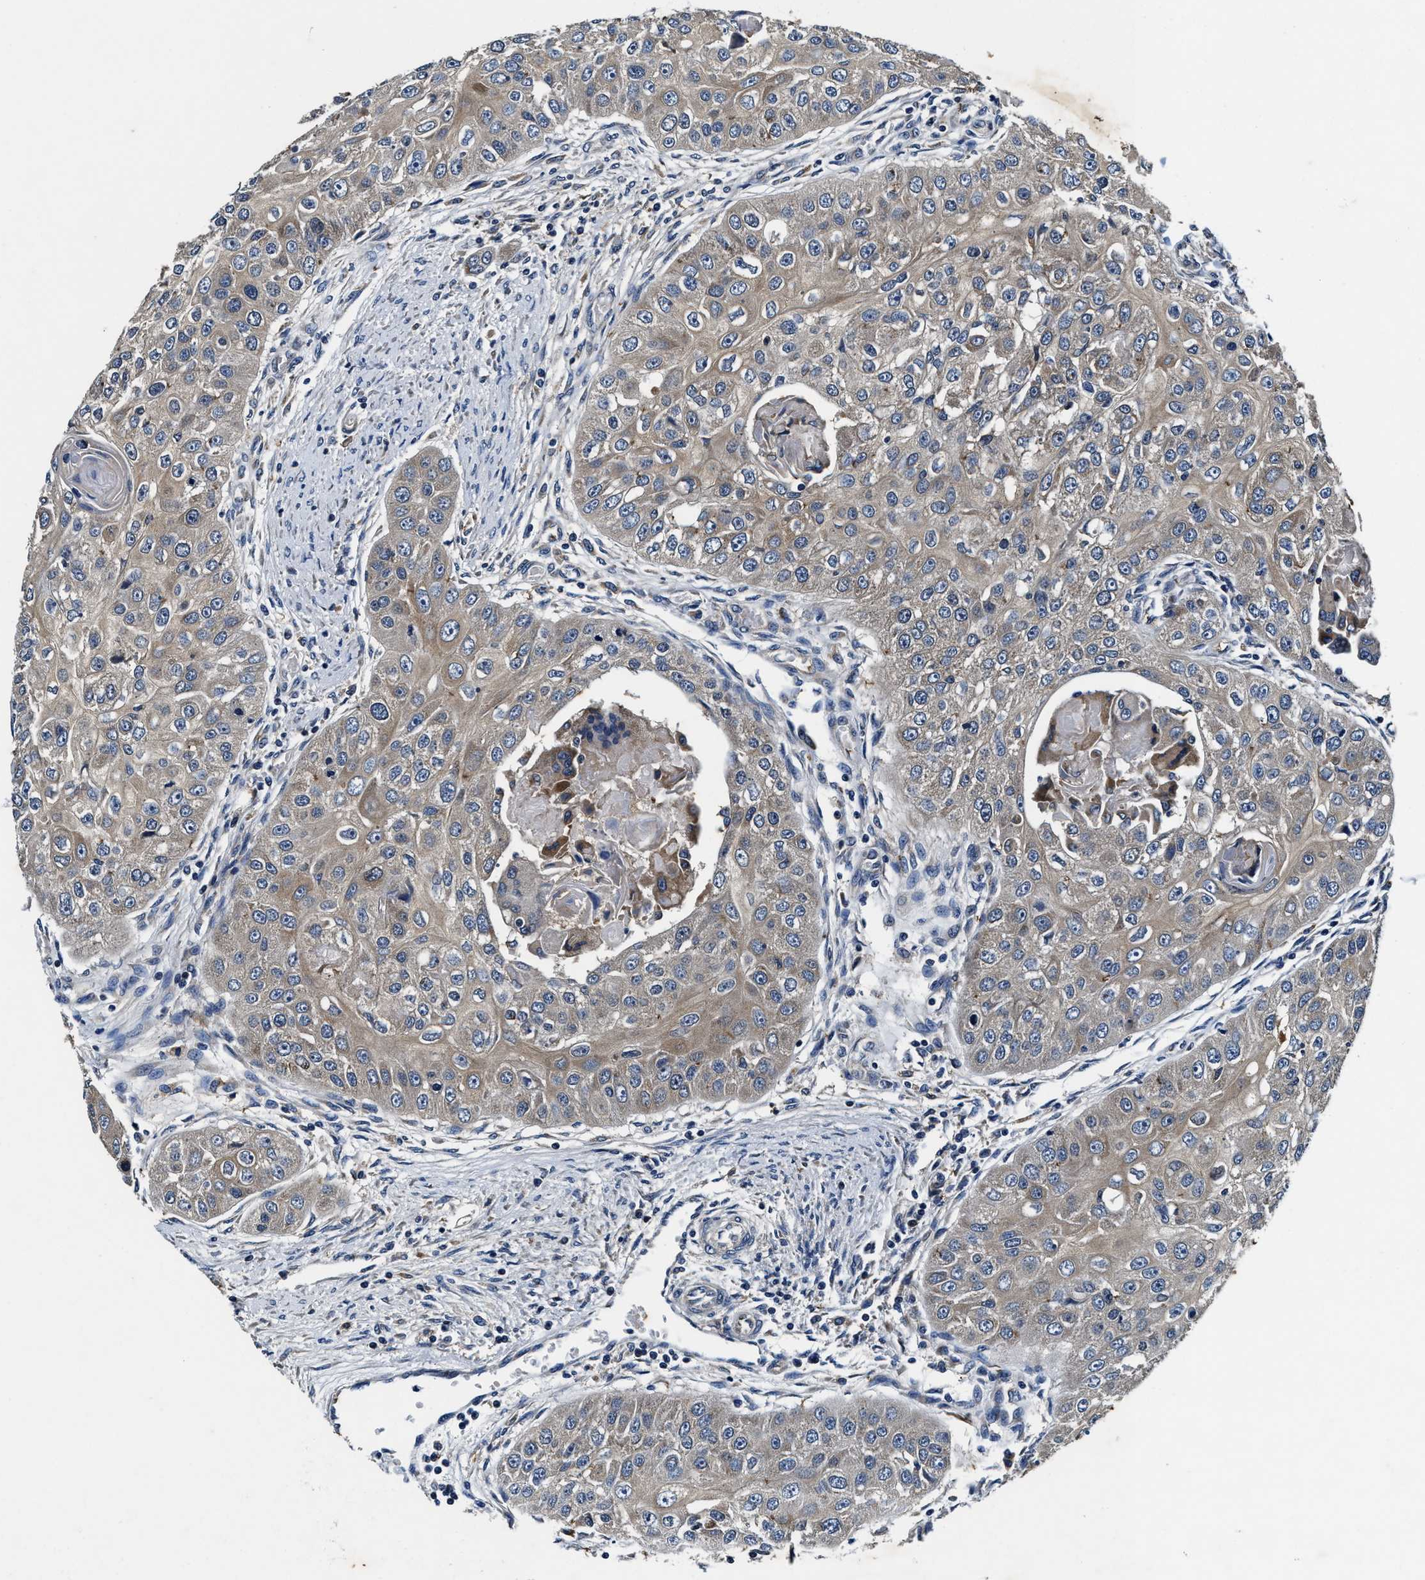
{"staining": {"intensity": "weak", "quantity": ">75%", "location": "cytoplasmic/membranous"}, "tissue": "head and neck cancer", "cell_type": "Tumor cells", "image_type": "cancer", "snomed": [{"axis": "morphology", "description": "Normal tissue, NOS"}, {"axis": "morphology", "description": "Squamous cell carcinoma, NOS"}, {"axis": "topography", "description": "Skeletal muscle"}, {"axis": "topography", "description": "Head-Neck"}], "caption": "Head and neck cancer was stained to show a protein in brown. There is low levels of weak cytoplasmic/membranous staining in about >75% of tumor cells. The staining is performed using DAB (3,3'-diaminobenzidine) brown chromogen to label protein expression. The nuclei are counter-stained blue using hematoxylin.", "gene": "PI4KB", "patient": {"sex": "male", "age": 51}}